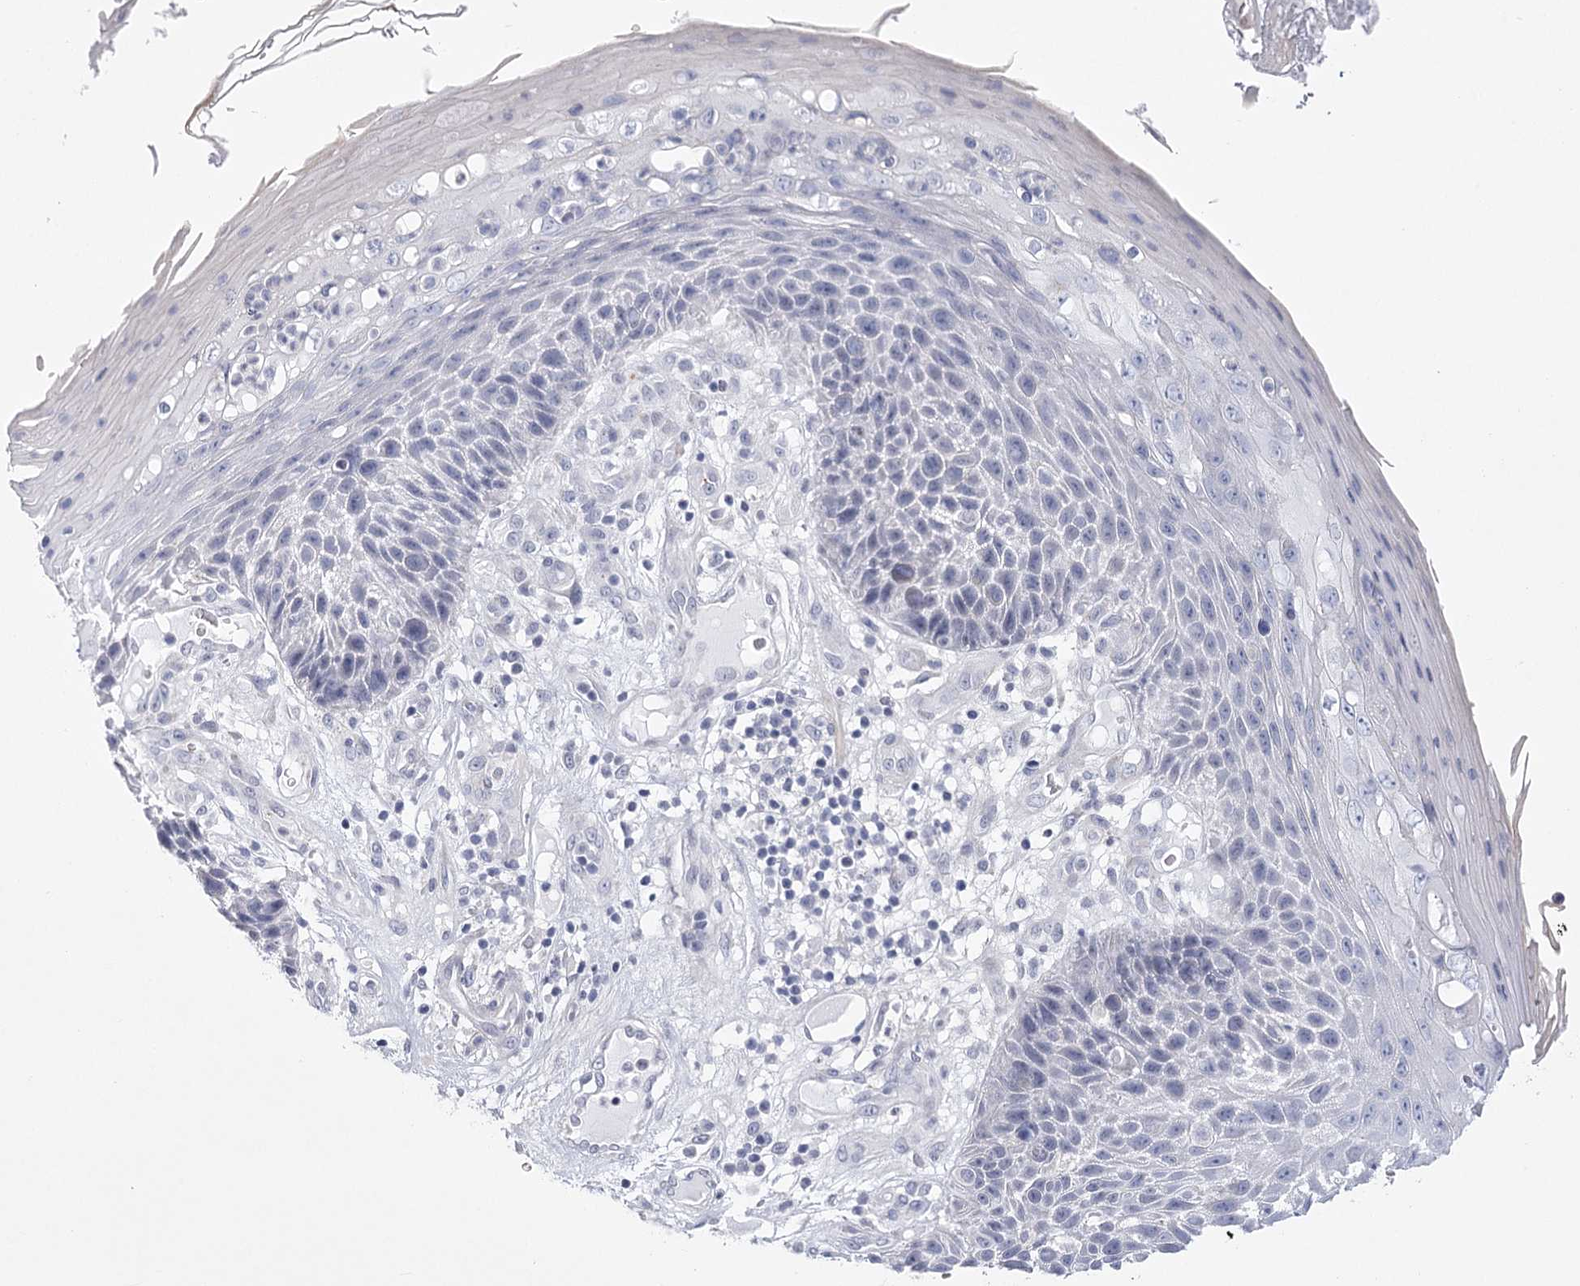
{"staining": {"intensity": "negative", "quantity": "none", "location": "none"}, "tissue": "skin cancer", "cell_type": "Tumor cells", "image_type": "cancer", "snomed": [{"axis": "morphology", "description": "Squamous cell carcinoma, NOS"}, {"axis": "topography", "description": "Skin"}], "caption": "DAB (3,3'-diaminobenzidine) immunohistochemical staining of skin cancer shows no significant staining in tumor cells. (Stains: DAB (3,3'-diaminobenzidine) immunohistochemistry with hematoxylin counter stain, Microscopy: brightfield microscopy at high magnification).", "gene": "FAM76B", "patient": {"sex": "female", "age": 88}}